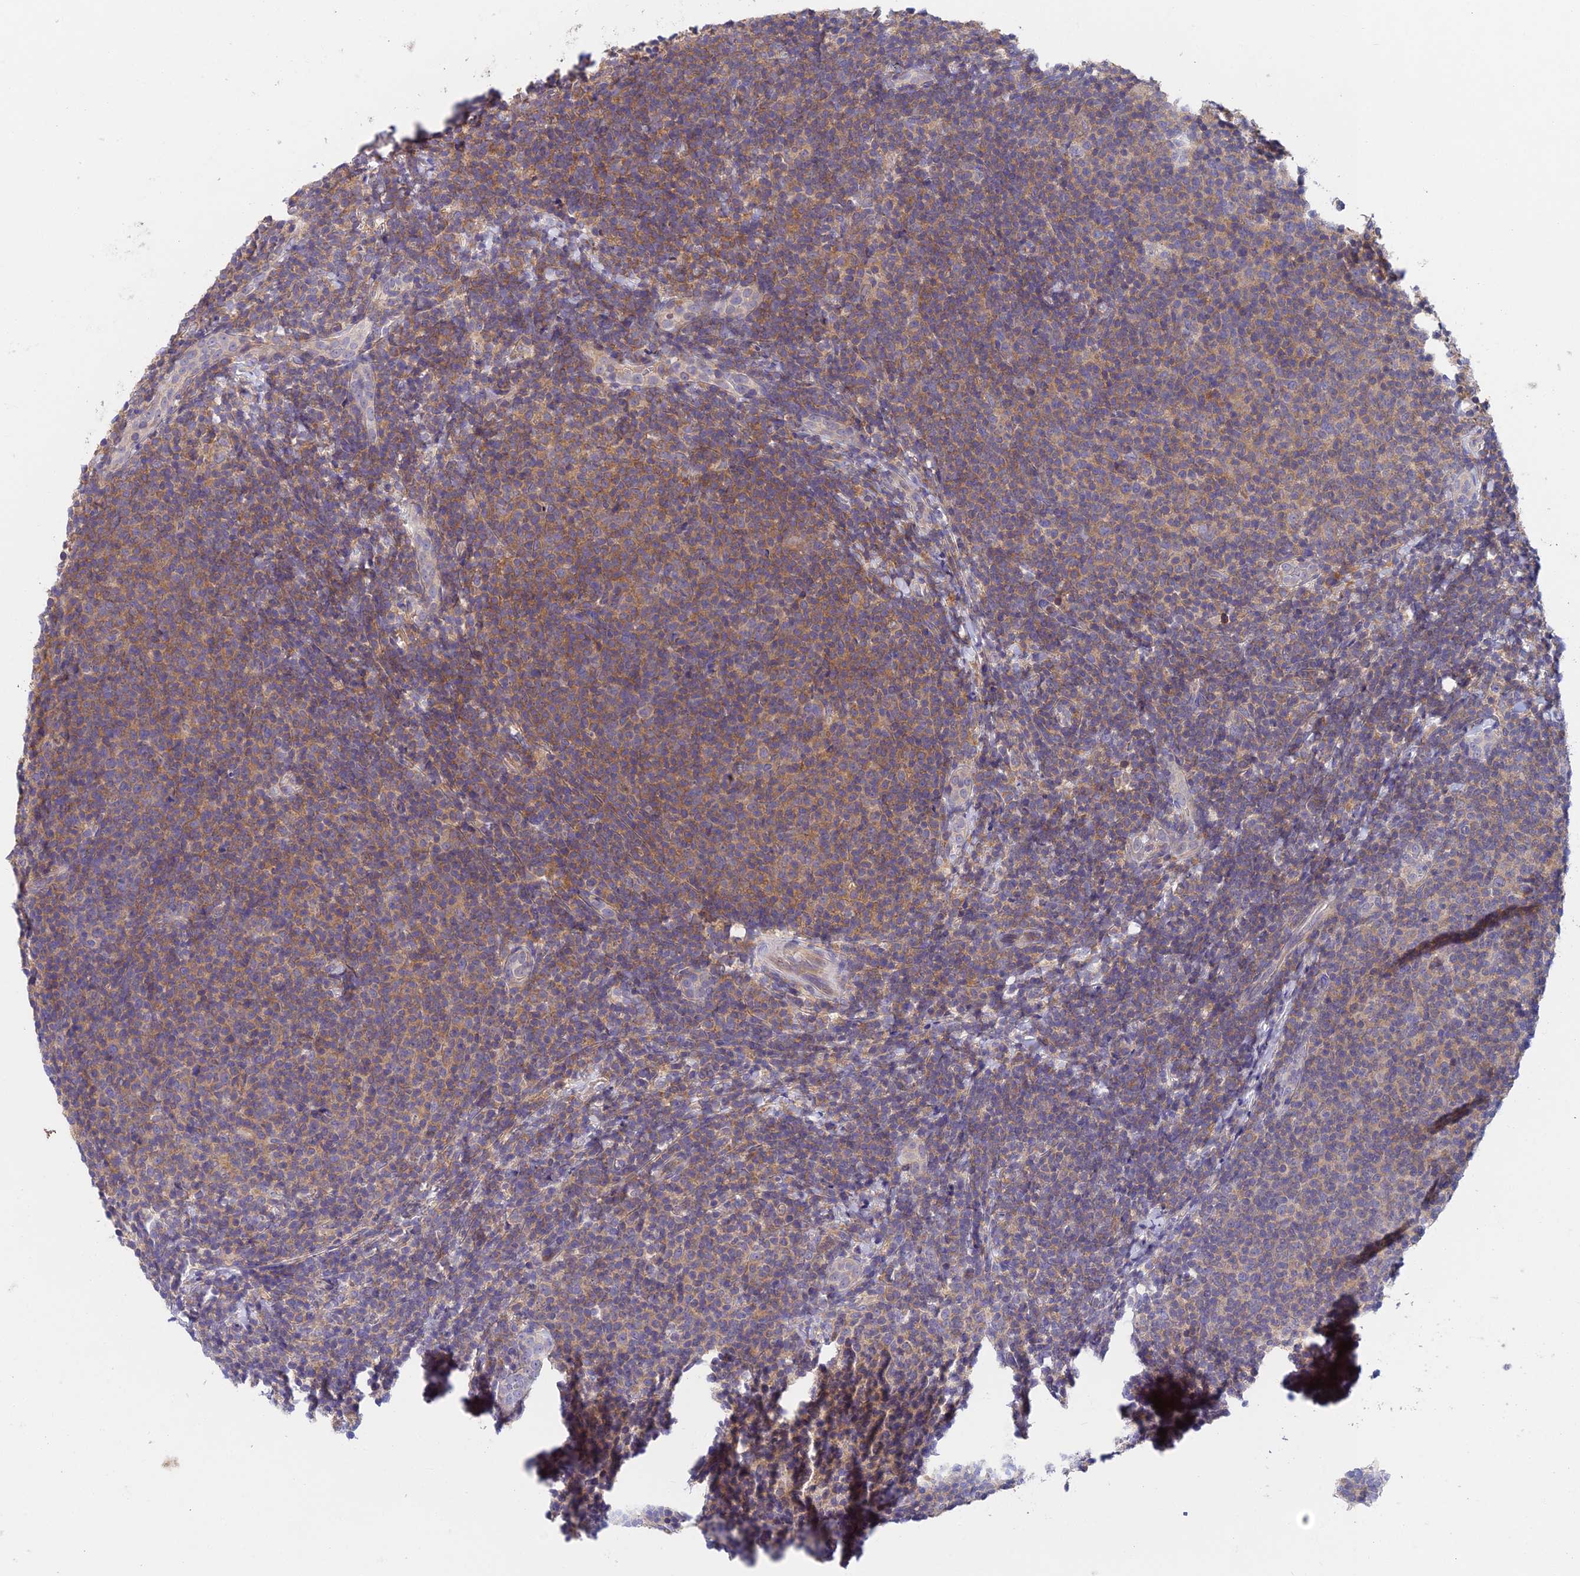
{"staining": {"intensity": "weak", "quantity": ">75%", "location": "cytoplasmic/membranous"}, "tissue": "lymphoma", "cell_type": "Tumor cells", "image_type": "cancer", "snomed": [{"axis": "morphology", "description": "Malignant lymphoma, non-Hodgkin's type, Low grade"}, {"axis": "topography", "description": "Lymph node"}], "caption": "This micrograph shows IHC staining of low-grade malignant lymphoma, non-Hodgkin's type, with low weak cytoplasmic/membranous expression in about >75% of tumor cells.", "gene": "ADAMTS13", "patient": {"sex": "male", "age": 66}}